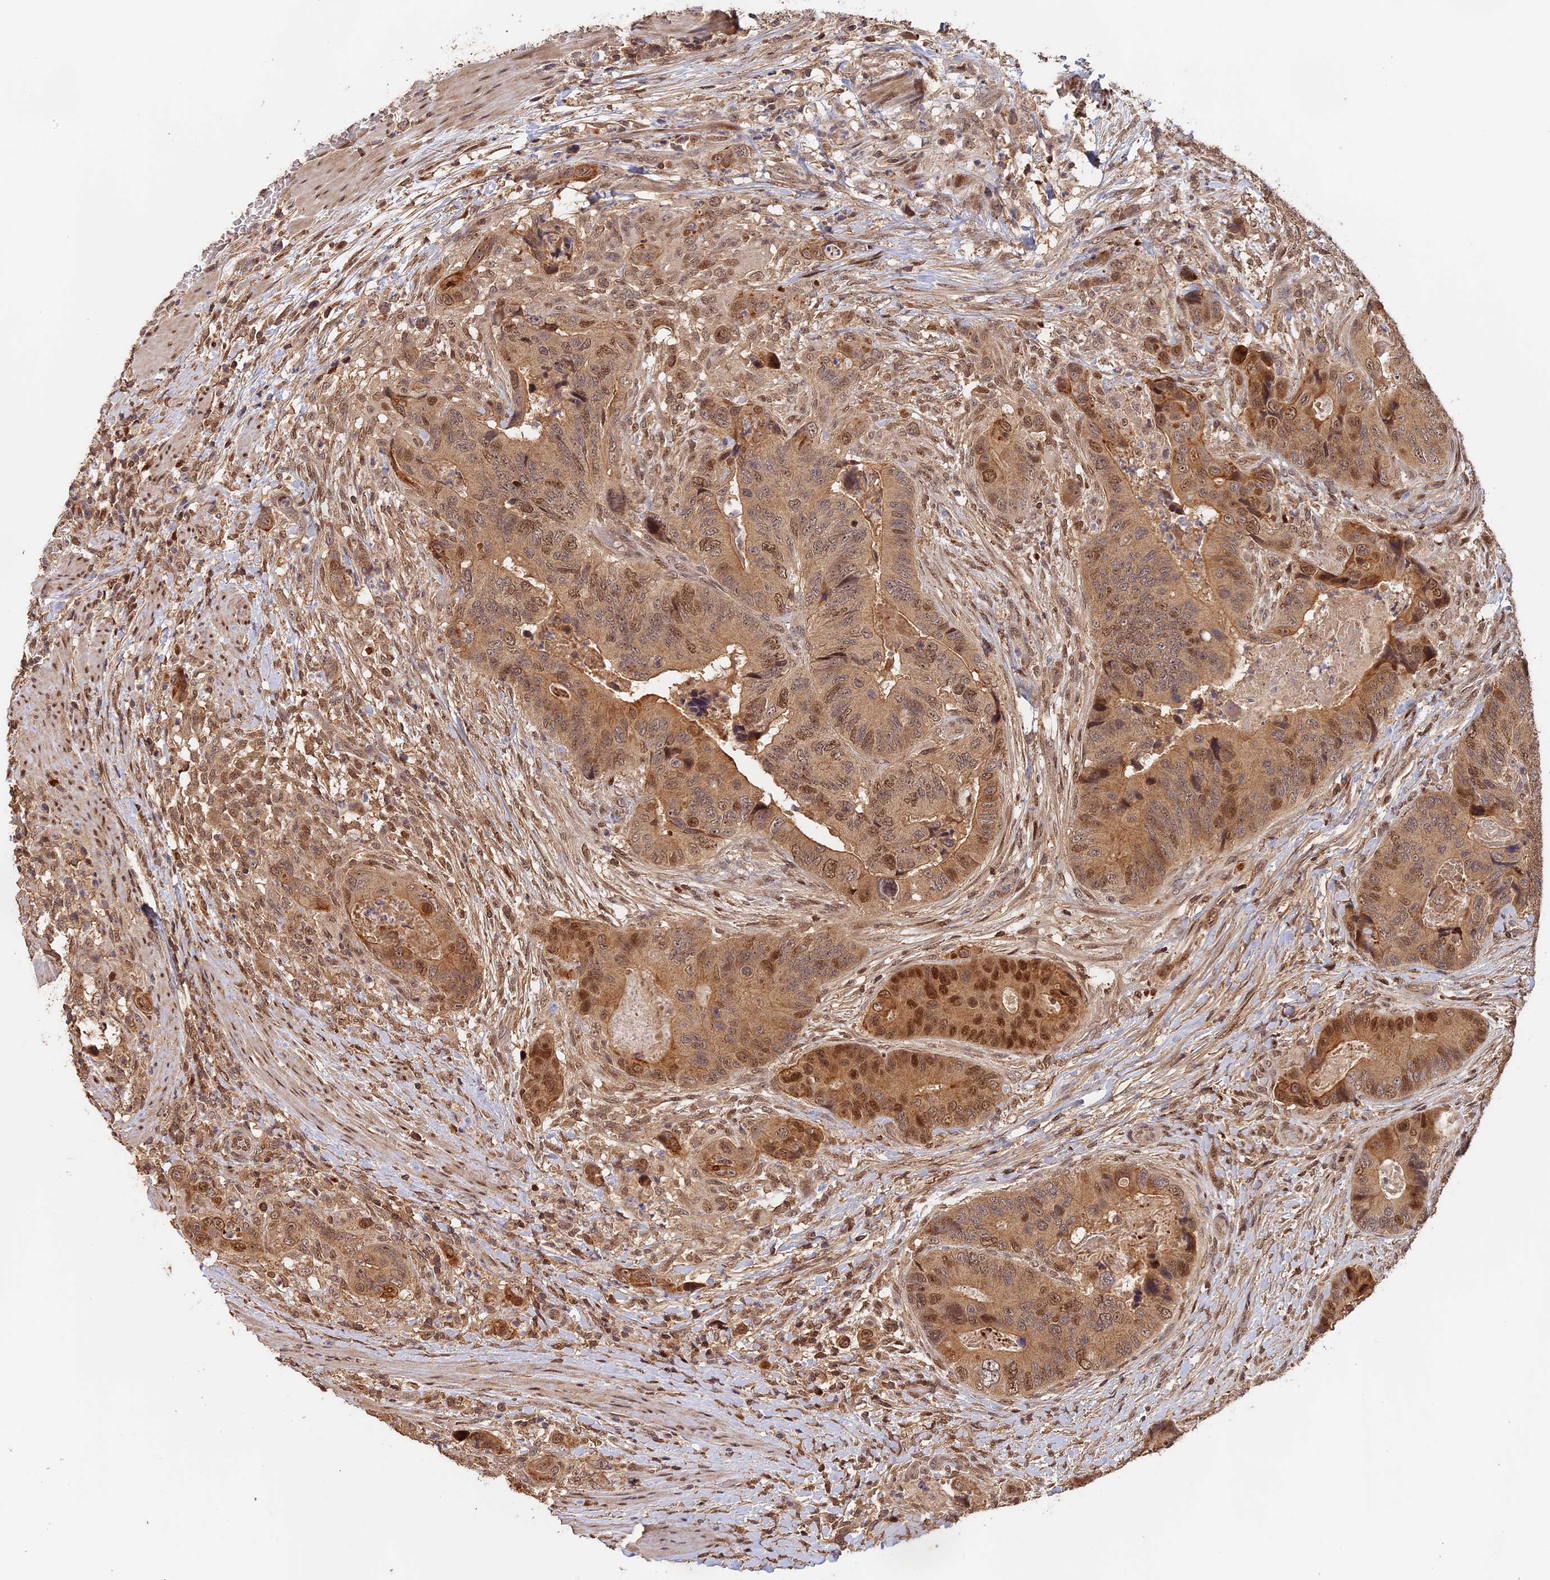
{"staining": {"intensity": "strong", "quantity": "25%-75%", "location": "cytoplasmic/membranous,nuclear"}, "tissue": "colorectal cancer", "cell_type": "Tumor cells", "image_type": "cancer", "snomed": [{"axis": "morphology", "description": "Adenocarcinoma, NOS"}, {"axis": "topography", "description": "Colon"}], "caption": "A brown stain highlights strong cytoplasmic/membranous and nuclear expression of a protein in colorectal cancer tumor cells.", "gene": "MYBL2", "patient": {"sex": "male", "age": 84}}